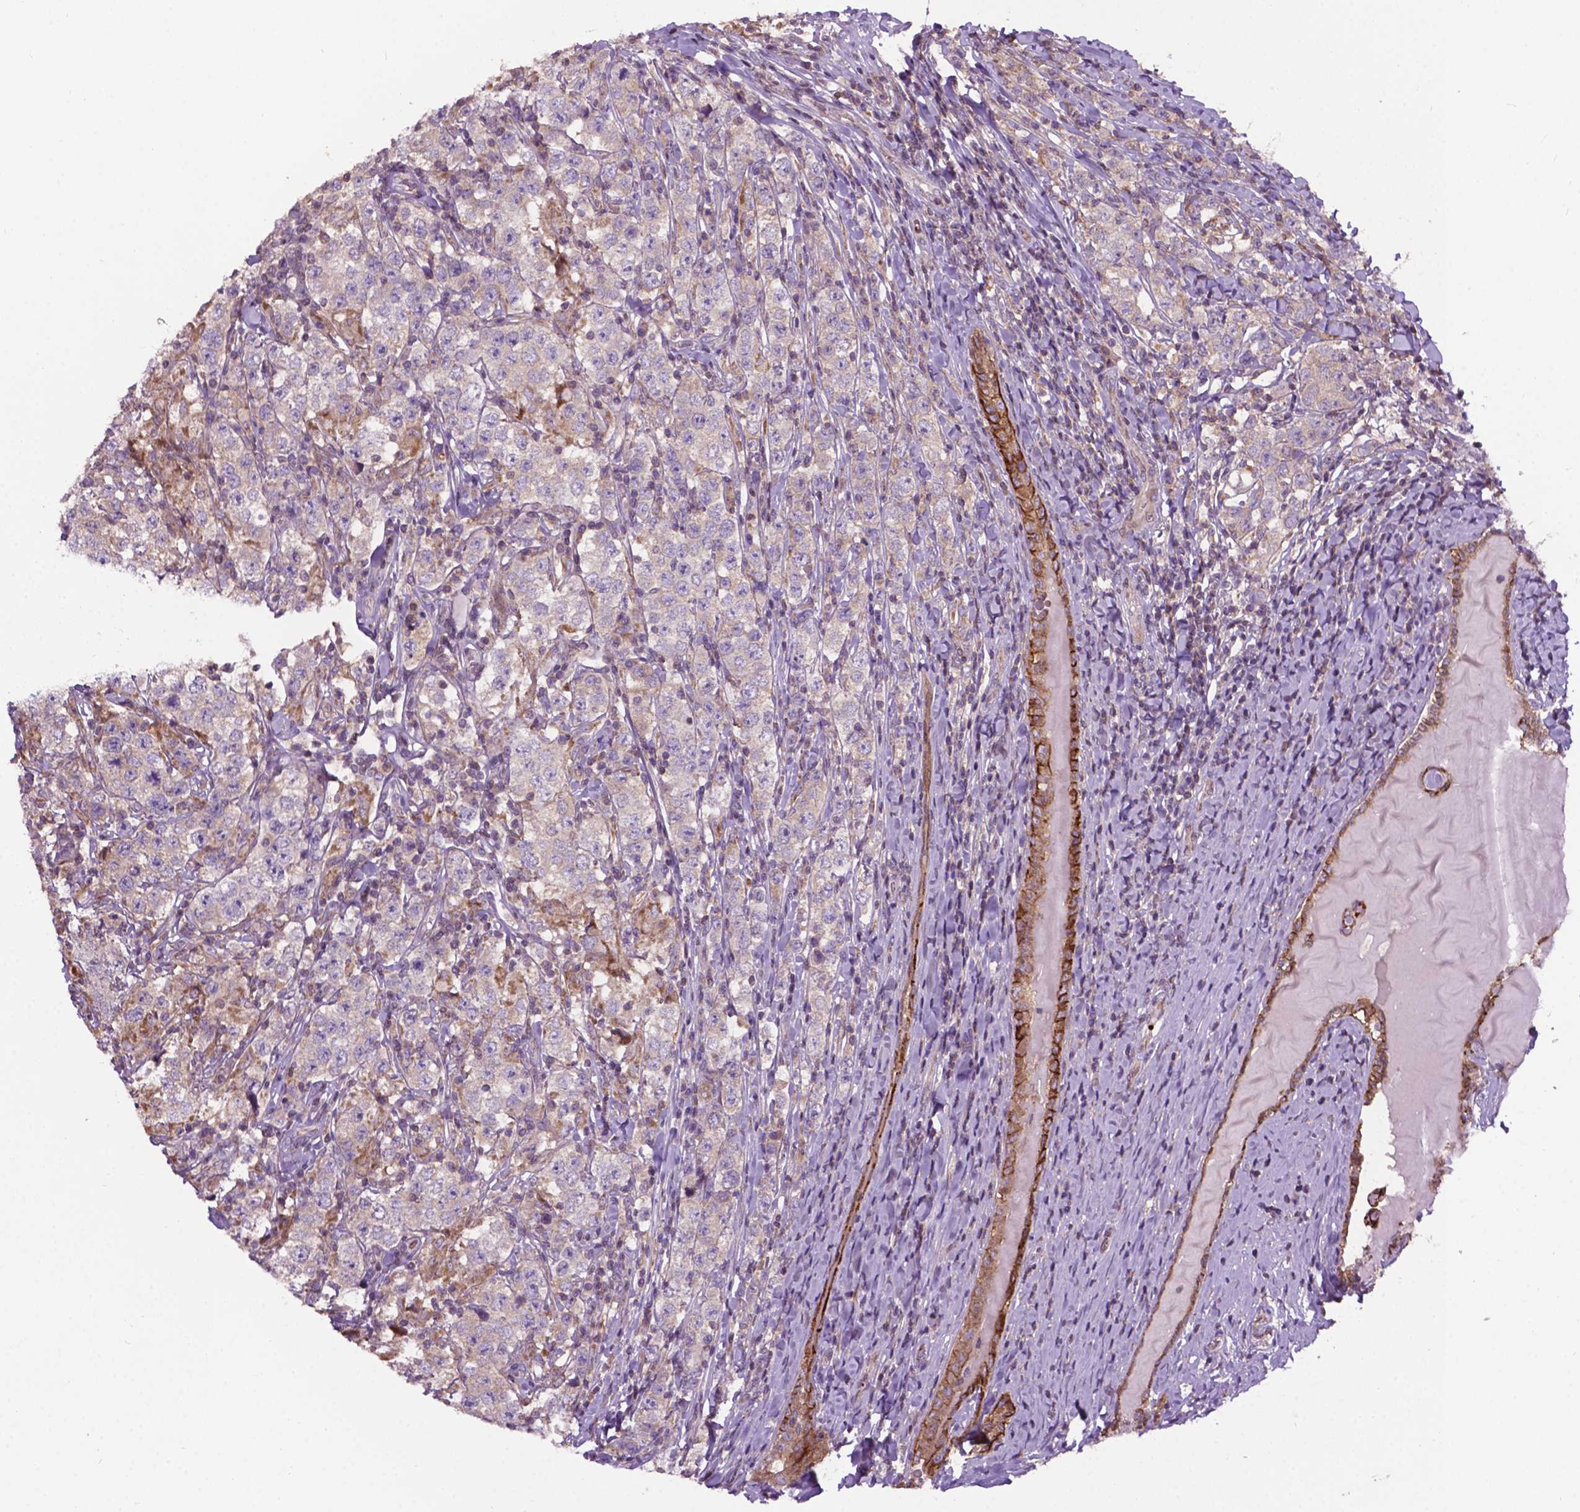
{"staining": {"intensity": "negative", "quantity": "none", "location": "none"}, "tissue": "testis cancer", "cell_type": "Tumor cells", "image_type": "cancer", "snomed": [{"axis": "morphology", "description": "Seminoma, NOS"}, {"axis": "morphology", "description": "Carcinoma, Embryonal, NOS"}, {"axis": "topography", "description": "Testis"}], "caption": "The micrograph shows no staining of tumor cells in testis cancer.", "gene": "SPNS2", "patient": {"sex": "male", "age": 41}}